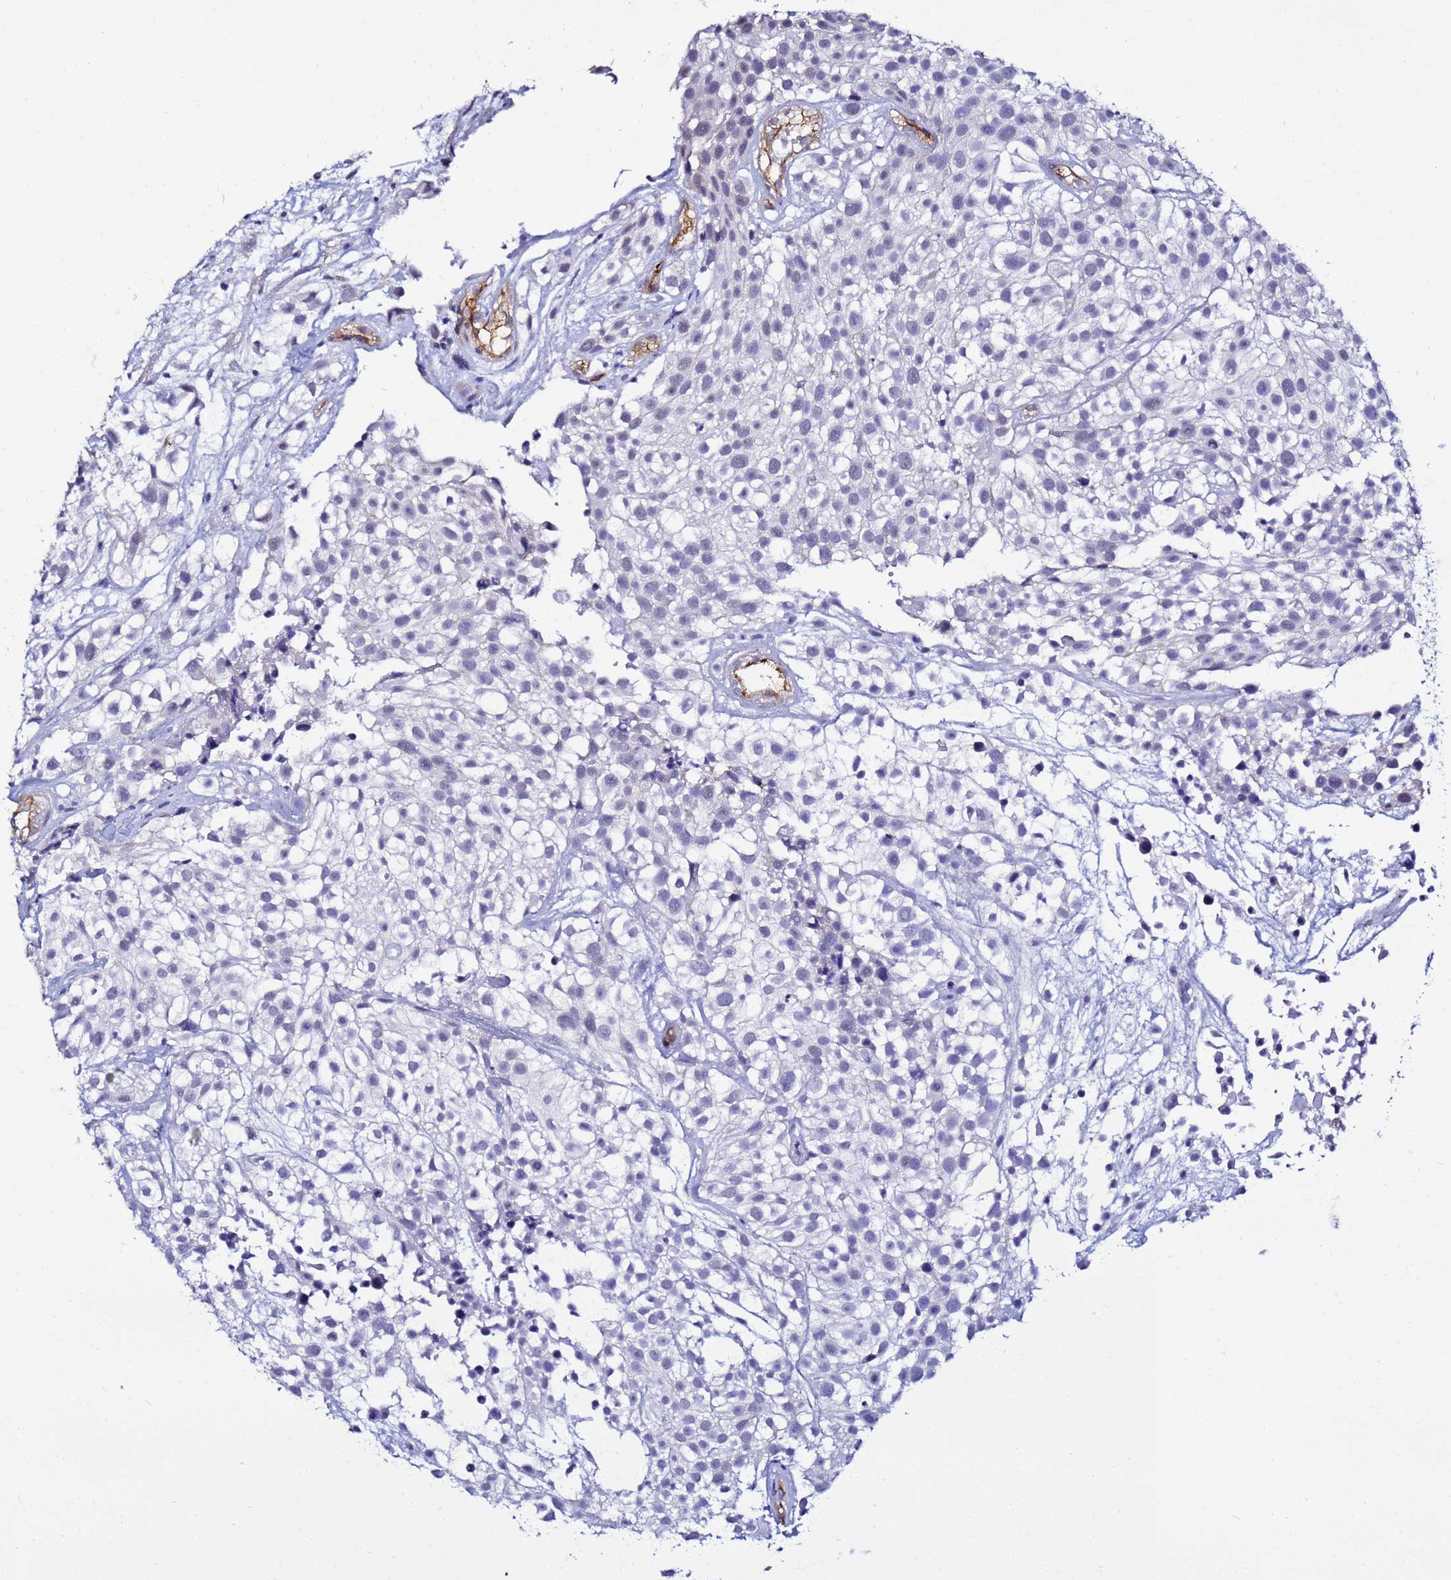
{"staining": {"intensity": "negative", "quantity": "none", "location": "none"}, "tissue": "urothelial cancer", "cell_type": "Tumor cells", "image_type": "cancer", "snomed": [{"axis": "morphology", "description": "Urothelial carcinoma, High grade"}, {"axis": "topography", "description": "Urinary bladder"}], "caption": "There is no significant expression in tumor cells of urothelial carcinoma (high-grade).", "gene": "DEFB104A", "patient": {"sex": "male", "age": 56}}